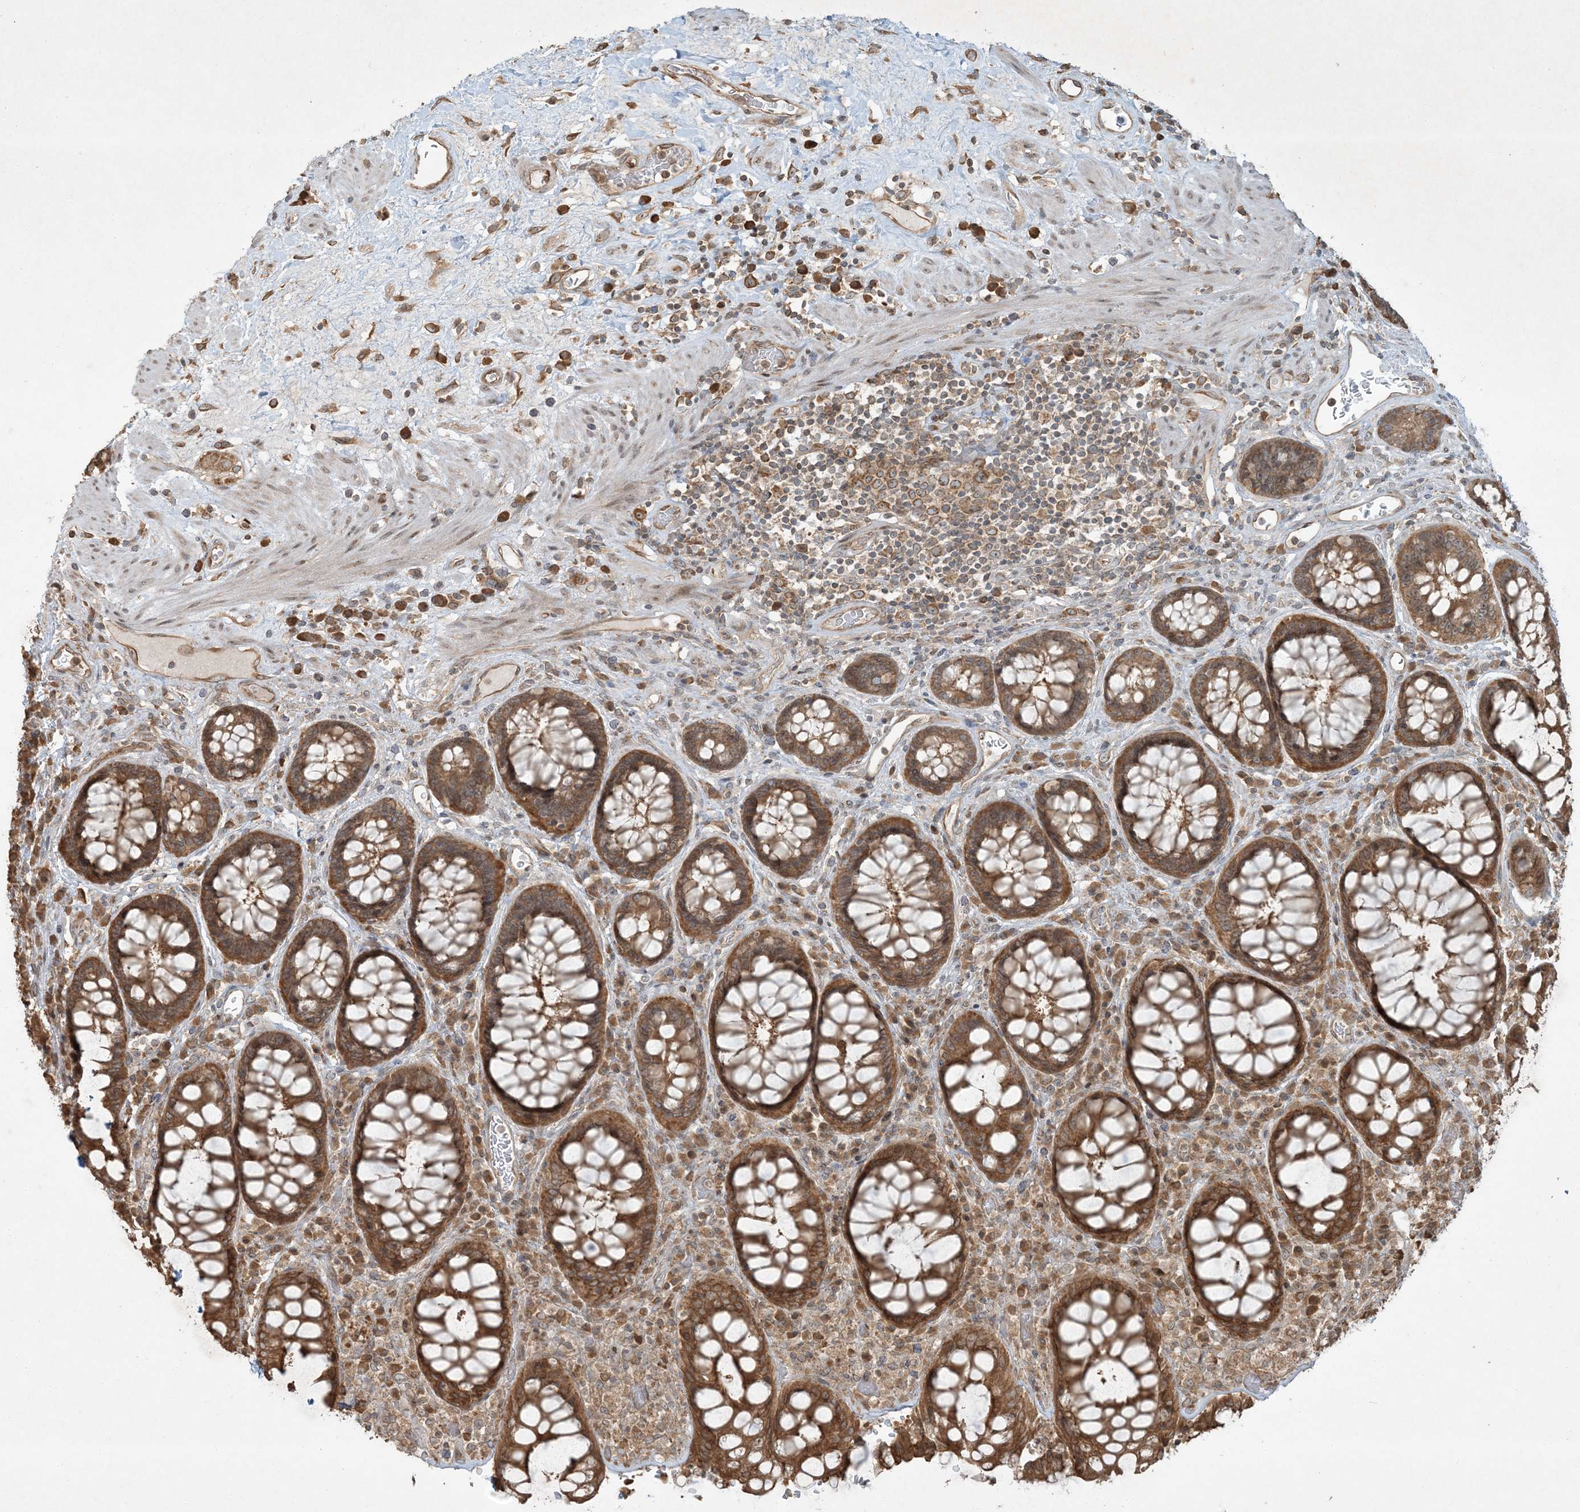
{"staining": {"intensity": "moderate", "quantity": ">75%", "location": "cytoplasmic/membranous"}, "tissue": "rectum", "cell_type": "Glandular cells", "image_type": "normal", "snomed": [{"axis": "morphology", "description": "Normal tissue, NOS"}, {"axis": "topography", "description": "Rectum"}], "caption": "Immunohistochemistry of normal rectum exhibits medium levels of moderate cytoplasmic/membranous staining in approximately >75% of glandular cells. Using DAB (brown) and hematoxylin (blue) stains, captured at high magnification using brightfield microscopy.", "gene": "COMMD8", "patient": {"sex": "male", "age": 64}}